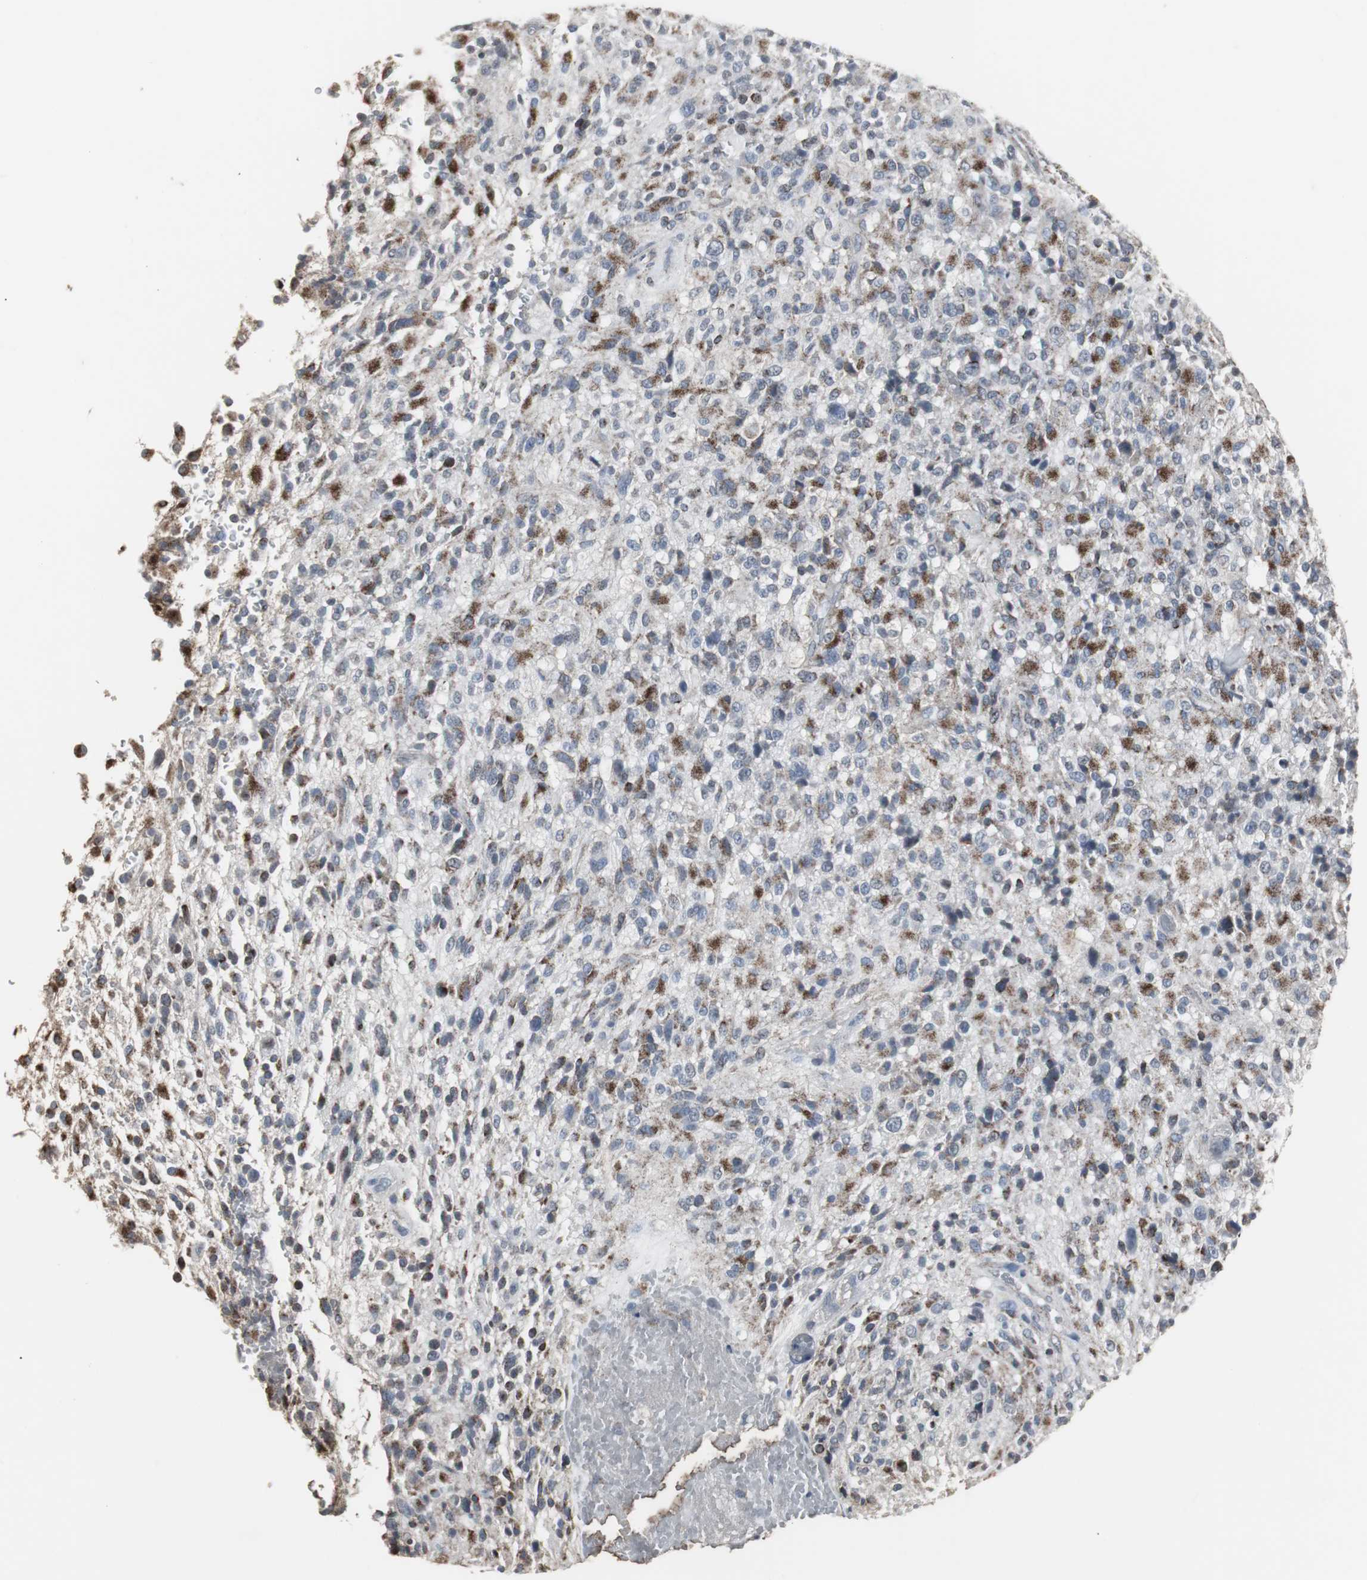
{"staining": {"intensity": "moderate", "quantity": "<25%", "location": "cytoplasmic/membranous"}, "tissue": "glioma", "cell_type": "Tumor cells", "image_type": "cancer", "snomed": [{"axis": "morphology", "description": "Glioma, malignant, High grade"}, {"axis": "topography", "description": "Brain"}], "caption": "Immunohistochemical staining of glioma exhibits low levels of moderate cytoplasmic/membranous protein staining in approximately <25% of tumor cells.", "gene": "ACAA1", "patient": {"sex": "male", "age": 71}}